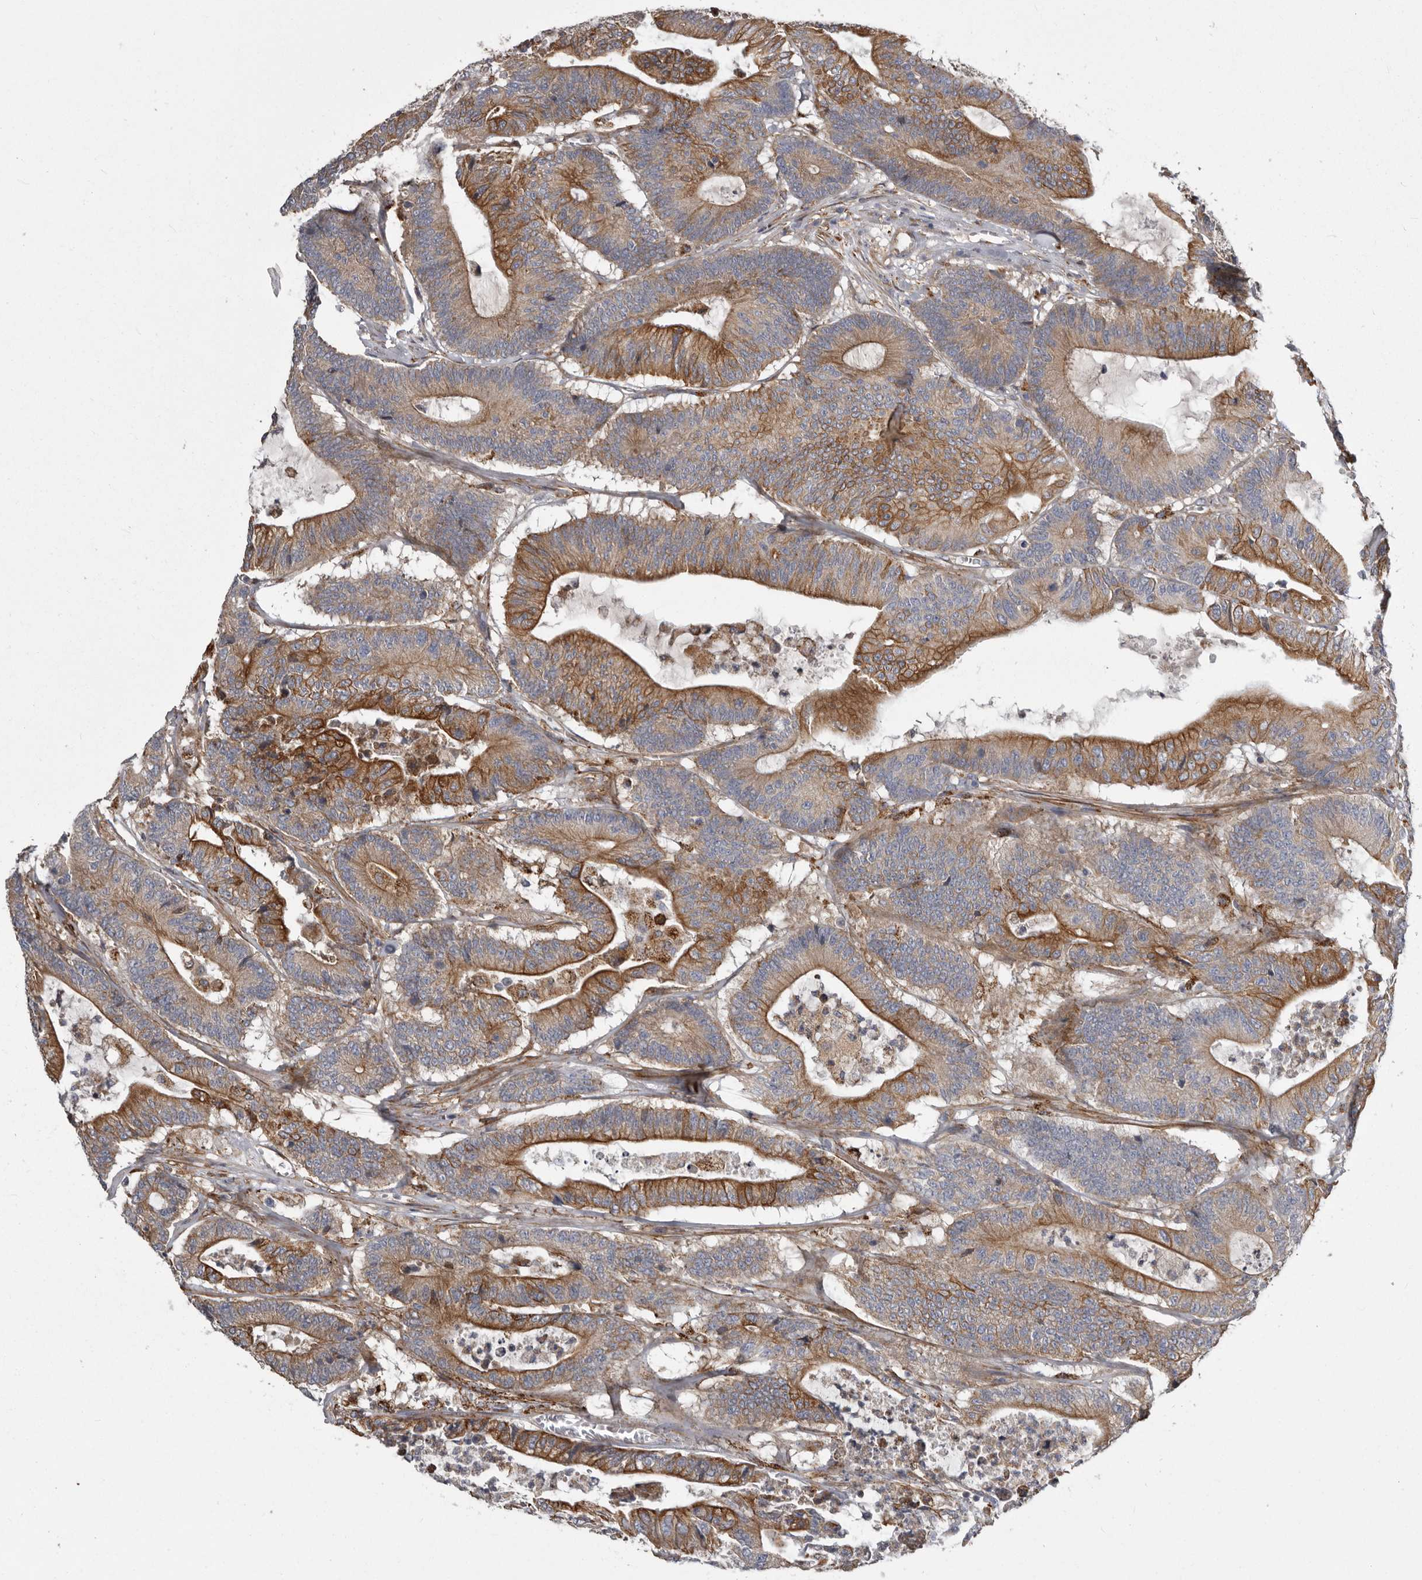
{"staining": {"intensity": "strong", "quantity": ">75%", "location": "cytoplasmic/membranous"}, "tissue": "colorectal cancer", "cell_type": "Tumor cells", "image_type": "cancer", "snomed": [{"axis": "morphology", "description": "Adenocarcinoma, NOS"}, {"axis": "topography", "description": "Colon"}], "caption": "Human adenocarcinoma (colorectal) stained with a brown dye reveals strong cytoplasmic/membranous positive staining in about >75% of tumor cells.", "gene": "ENAH", "patient": {"sex": "female", "age": 84}}